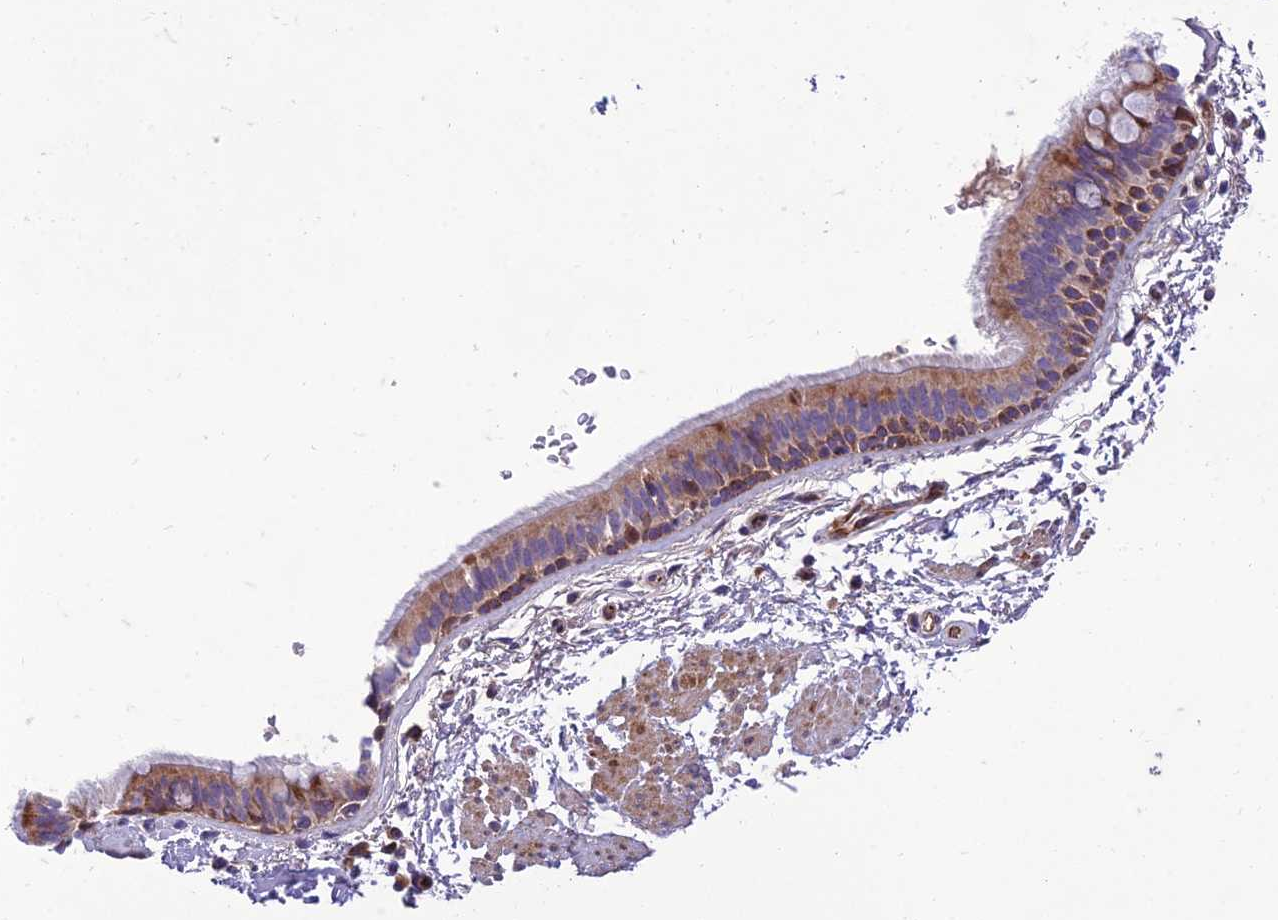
{"staining": {"intensity": "weak", "quantity": "25%-75%", "location": "cytoplasmic/membranous"}, "tissue": "bronchus", "cell_type": "Respiratory epithelial cells", "image_type": "normal", "snomed": [{"axis": "morphology", "description": "Normal tissue, NOS"}, {"axis": "topography", "description": "Lymph node"}, {"axis": "topography", "description": "Bronchus"}], "caption": "IHC photomicrograph of benign bronchus stained for a protein (brown), which demonstrates low levels of weak cytoplasmic/membranous staining in about 25%-75% of respiratory epithelial cells.", "gene": "SEL1L3", "patient": {"sex": "female", "age": 70}}